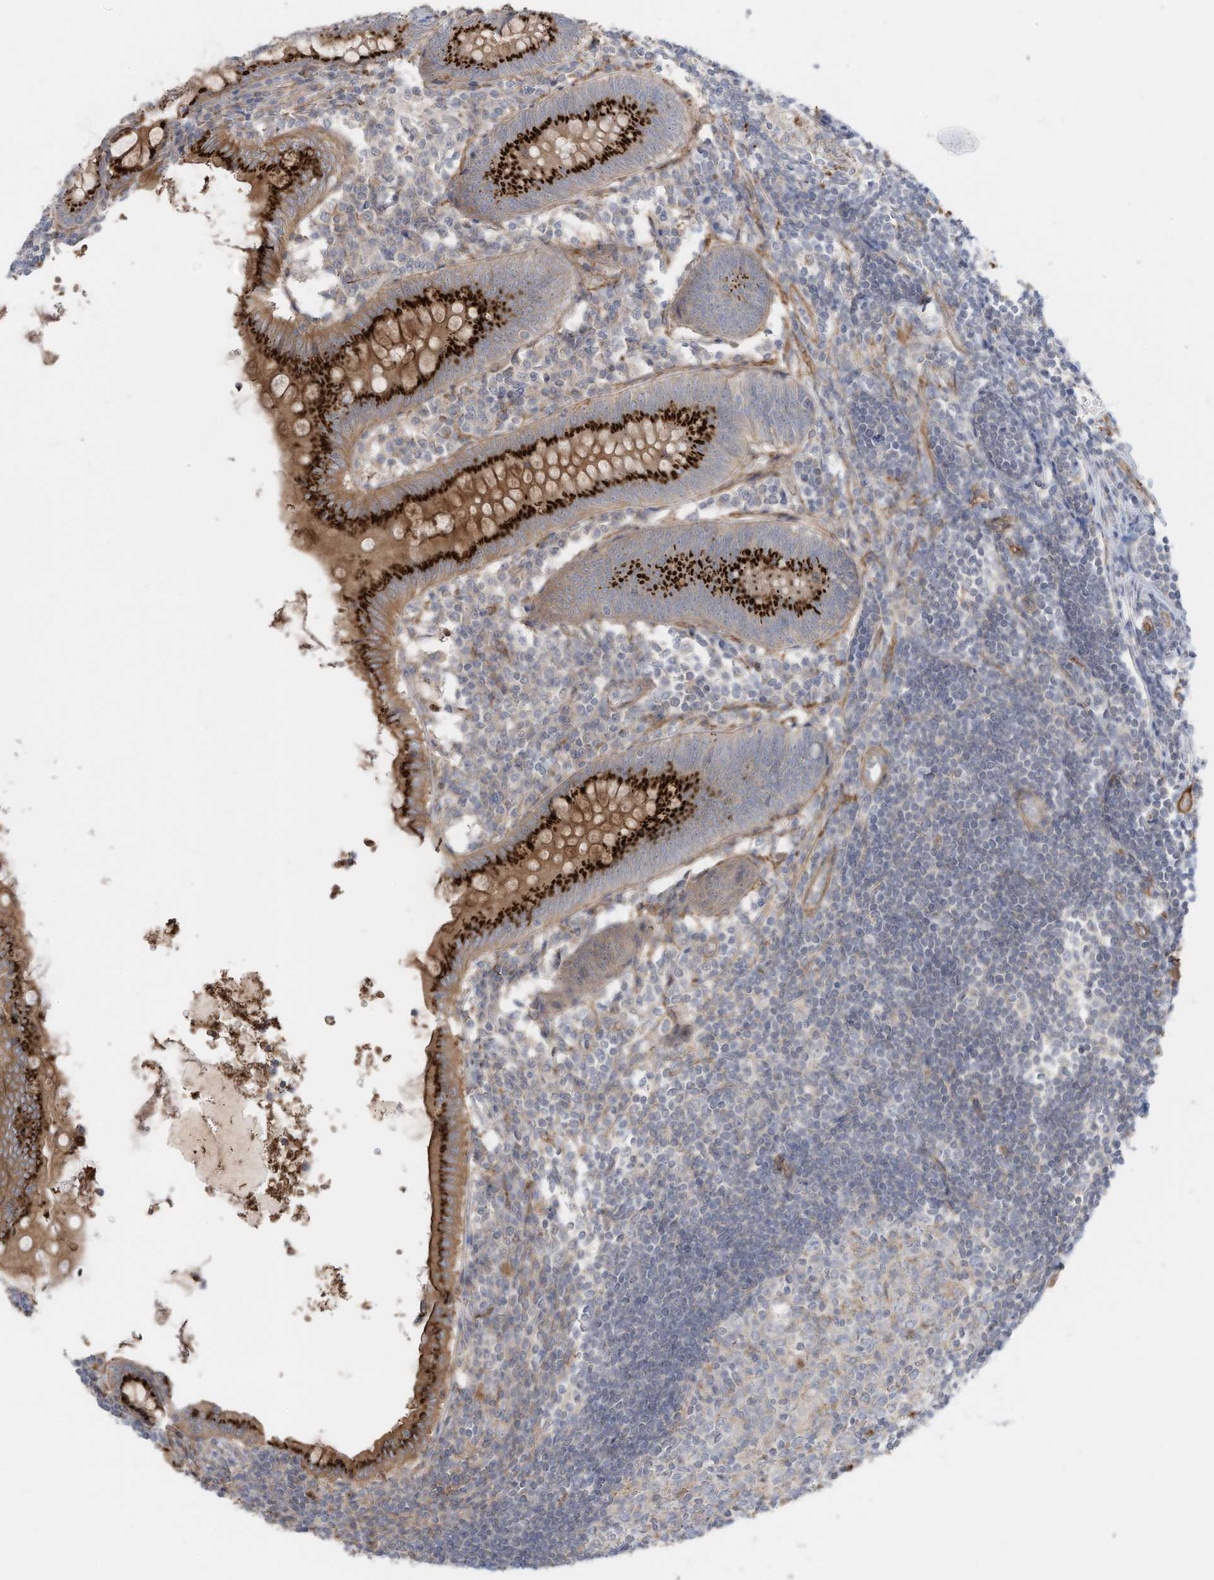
{"staining": {"intensity": "strong", "quantity": ">75%", "location": "cytoplasmic/membranous"}, "tissue": "appendix", "cell_type": "Glandular cells", "image_type": "normal", "snomed": [{"axis": "morphology", "description": "Normal tissue, NOS"}, {"axis": "topography", "description": "Appendix"}], "caption": "Immunohistochemistry histopathology image of normal appendix stained for a protein (brown), which demonstrates high levels of strong cytoplasmic/membranous expression in about >75% of glandular cells.", "gene": "SLC17A7", "patient": {"sex": "female", "age": 54}}